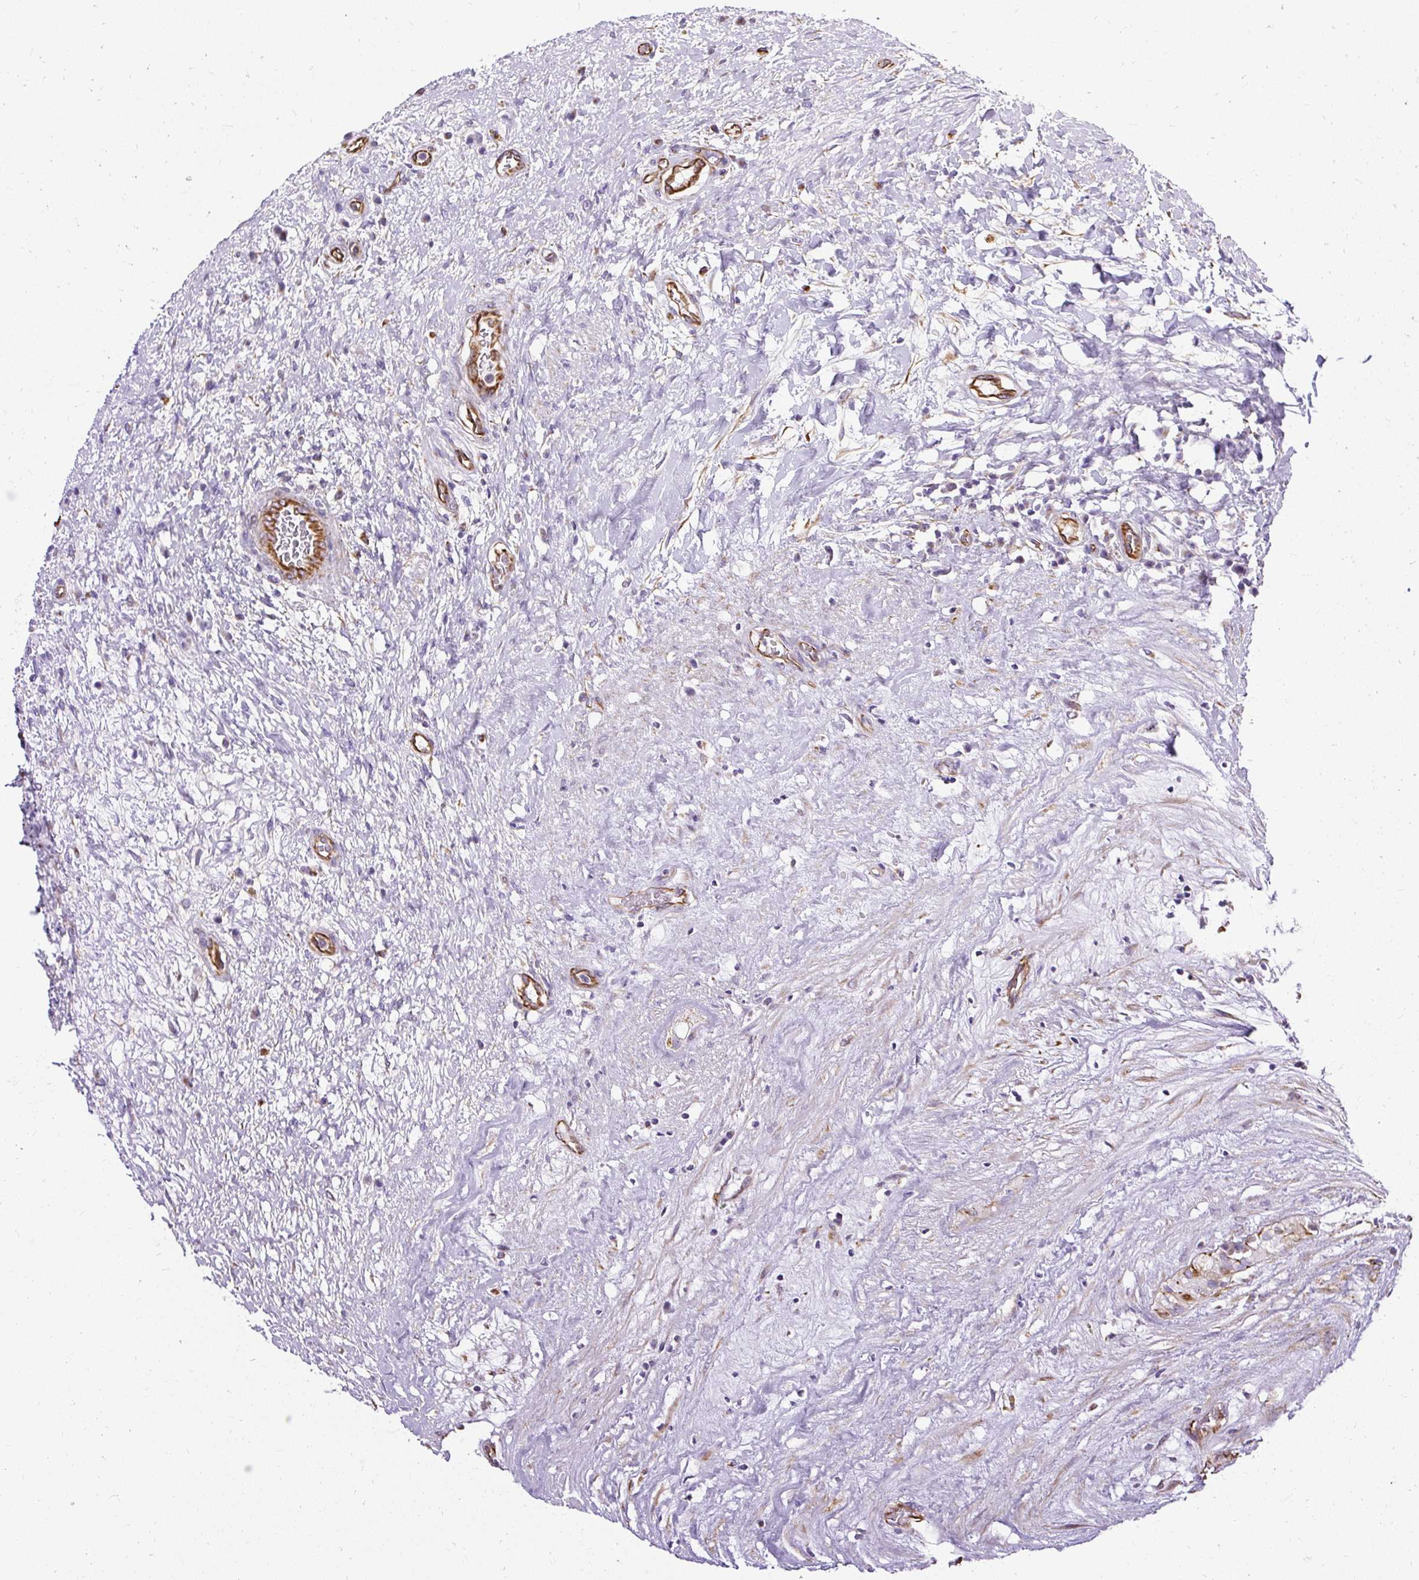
{"staining": {"intensity": "negative", "quantity": "none", "location": "none"}, "tissue": "testis cancer", "cell_type": "Tumor cells", "image_type": "cancer", "snomed": [{"axis": "morphology", "description": "Carcinoma, Embryonal, NOS"}, {"axis": "topography", "description": "Testis"}], "caption": "High magnification brightfield microscopy of testis cancer stained with DAB (3,3'-diaminobenzidine) (brown) and counterstained with hematoxylin (blue): tumor cells show no significant staining.", "gene": "PLS1", "patient": {"sex": "male", "age": 26}}